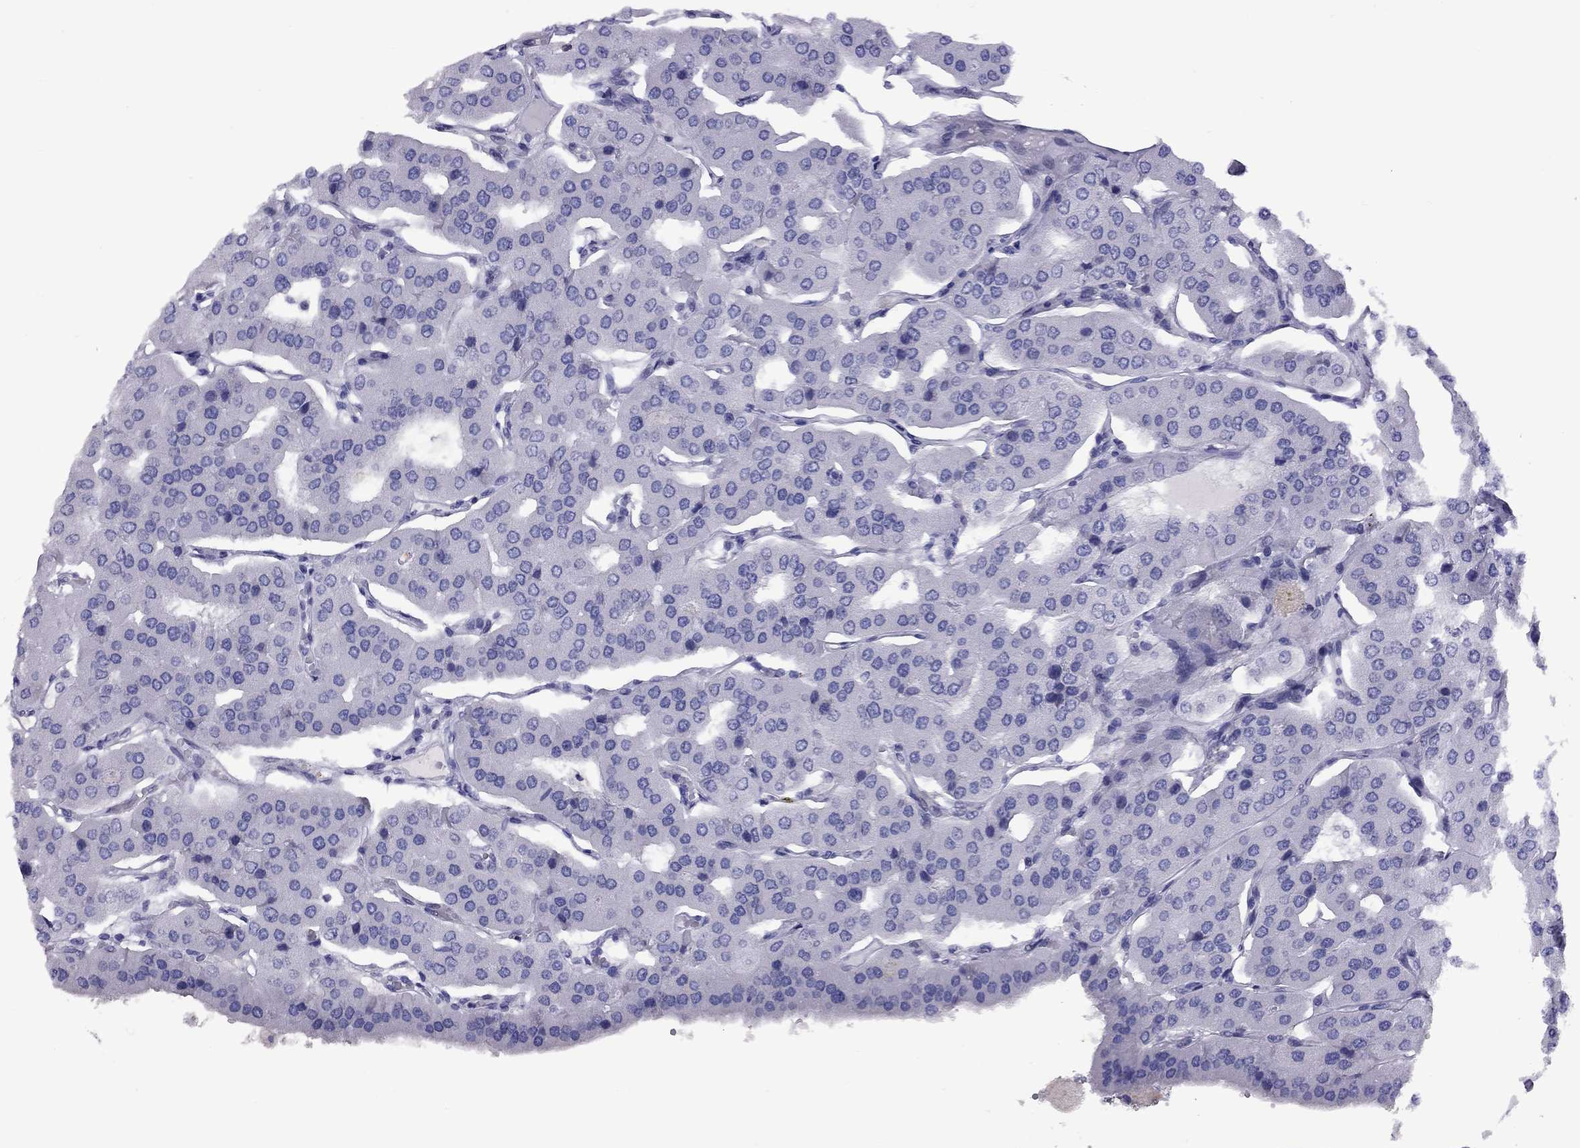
{"staining": {"intensity": "negative", "quantity": "none", "location": "none"}, "tissue": "parathyroid gland", "cell_type": "Glandular cells", "image_type": "normal", "snomed": [{"axis": "morphology", "description": "Normal tissue, NOS"}, {"axis": "morphology", "description": "Adenoma, NOS"}, {"axis": "topography", "description": "Parathyroid gland"}], "caption": "There is no significant positivity in glandular cells of parathyroid gland. Brightfield microscopy of IHC stained with DAB (brown) and hematoxylin (blue), captured at high magnification.", "gene": "FSCN3", "patient": {"sex": "female", "age": 86}}